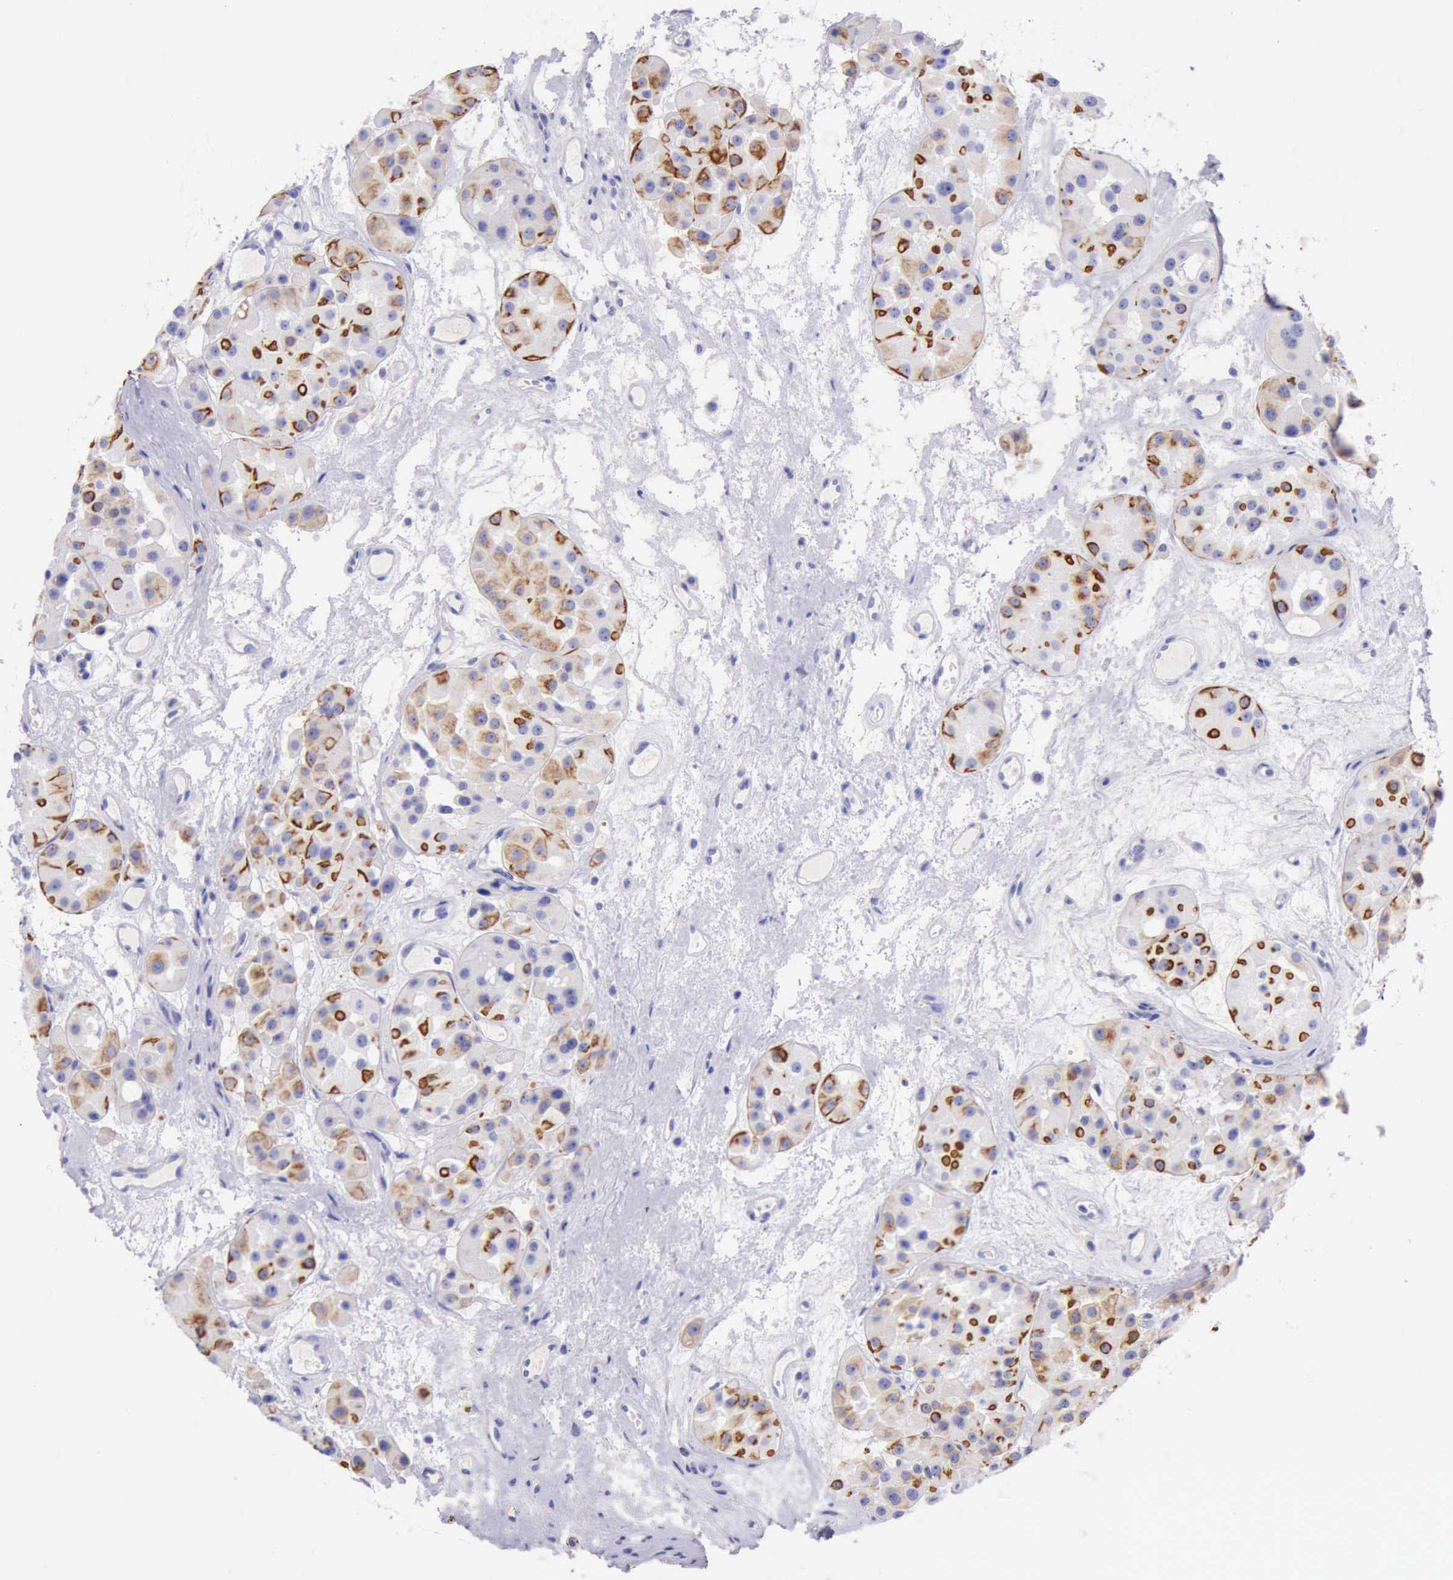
{"staining": {"intensity": "moderate", "quantity": ">75%", "location": "cytoplasmic/membranous"}, "tissue": "renal cancer", "cell_type": "Tumor cells", "image_type": "cancer", "snomed": [{"axis": "morphology", "description": "Adenocarcinoma, uncertain malignant potential"}, {"axis": "topography", "description": "Kidney"}], "caption": "Renal adenocarcinoma,  uncertain malignant potential was stained to show a protein in brown. There is medium levels of moderate cytoplasmic/membranous positivity in approximately >75% of tumor cells.", "gene": "KRT8", "patient": {"sex": "male", "age": 63}}